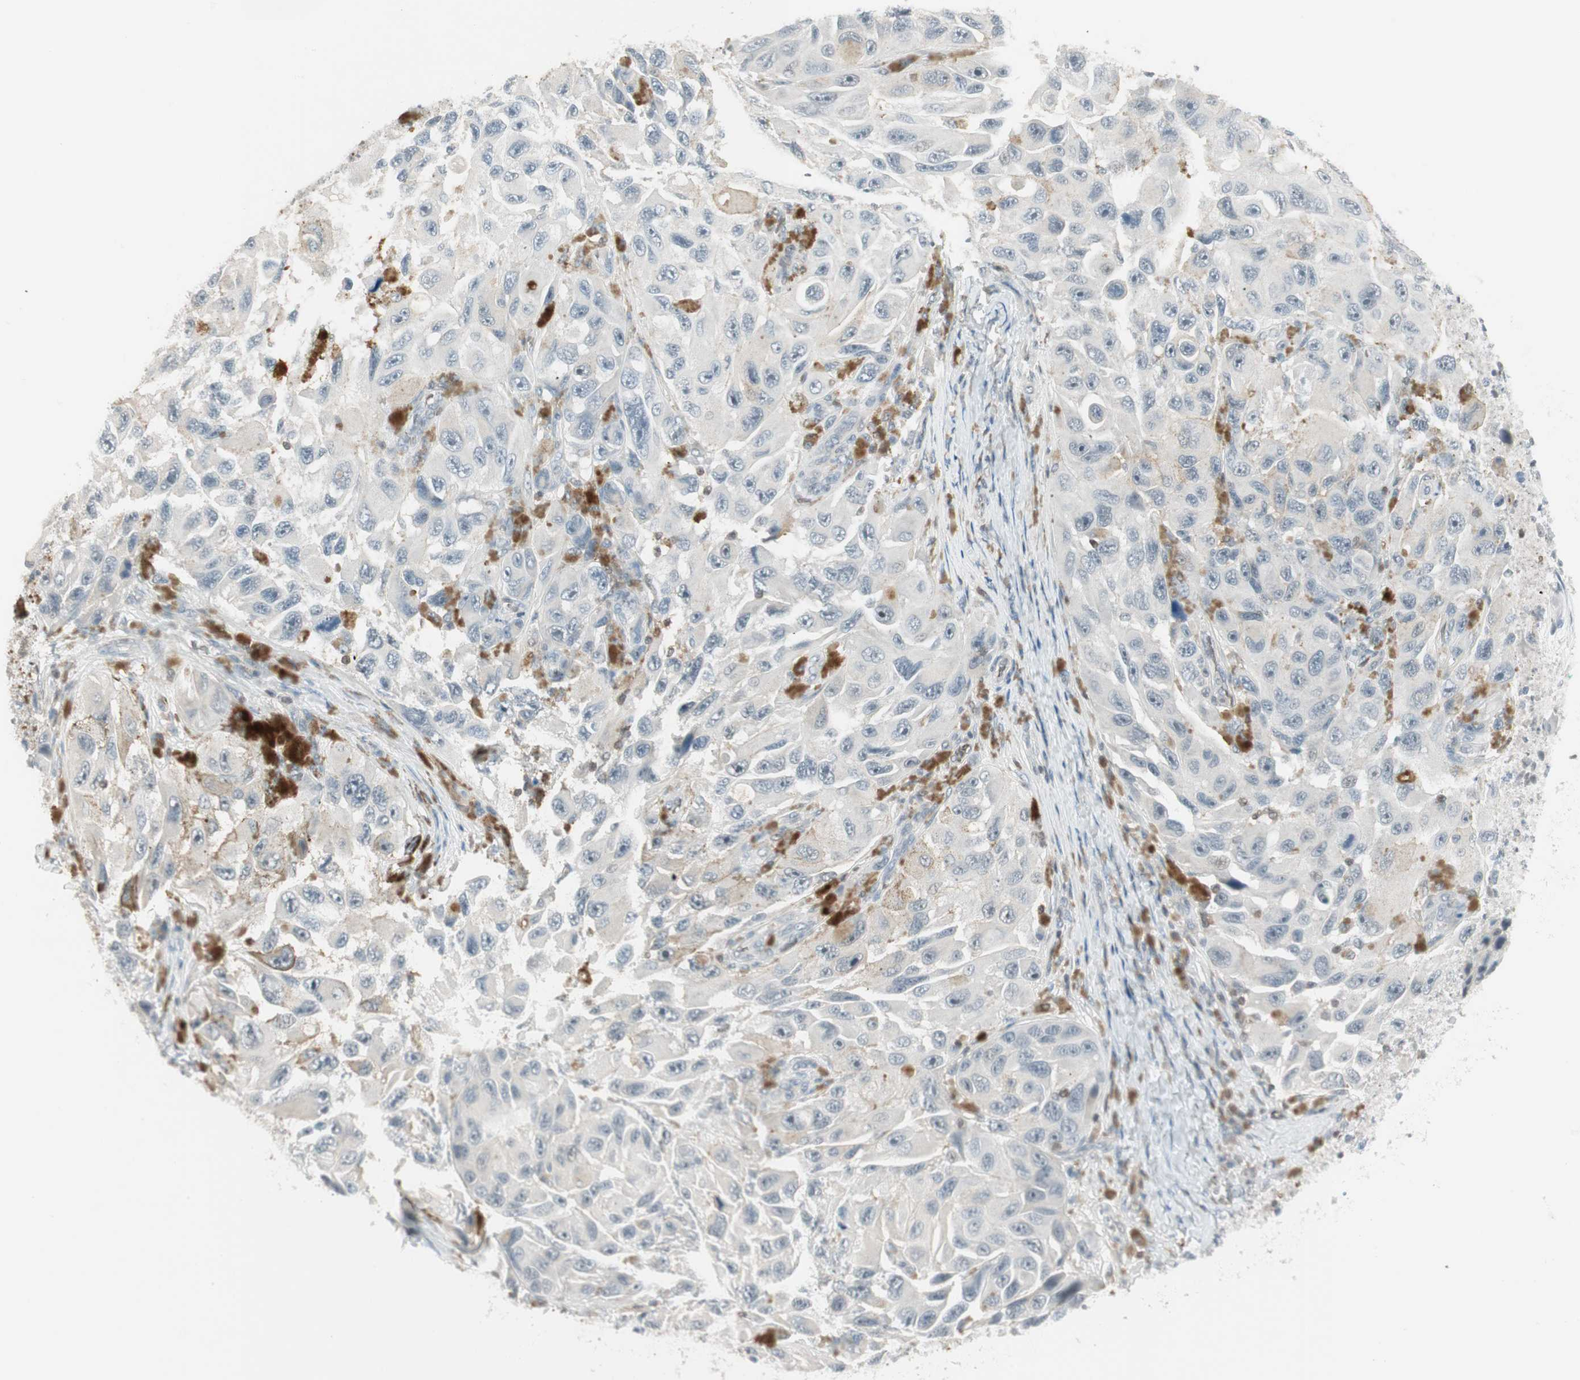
{"staining": {"intensity": "negative", "quantity": "none", "location": "none"}, "tissue": "melanoma", "cell_type": "Tumor cells", "image_type": "cancer", "snomed": [{"axis": "morphology", "description": "Malignant melanoma, NOS"}, {"axis": "topography", "description": "Skin"}], "caption": "Immunohistochemistry (IHC) of human malignant melanoma exhibits no positivity in tumor cells.", "gene": "MAP4K1", "patient": {"sex": "female", "age": 73}}